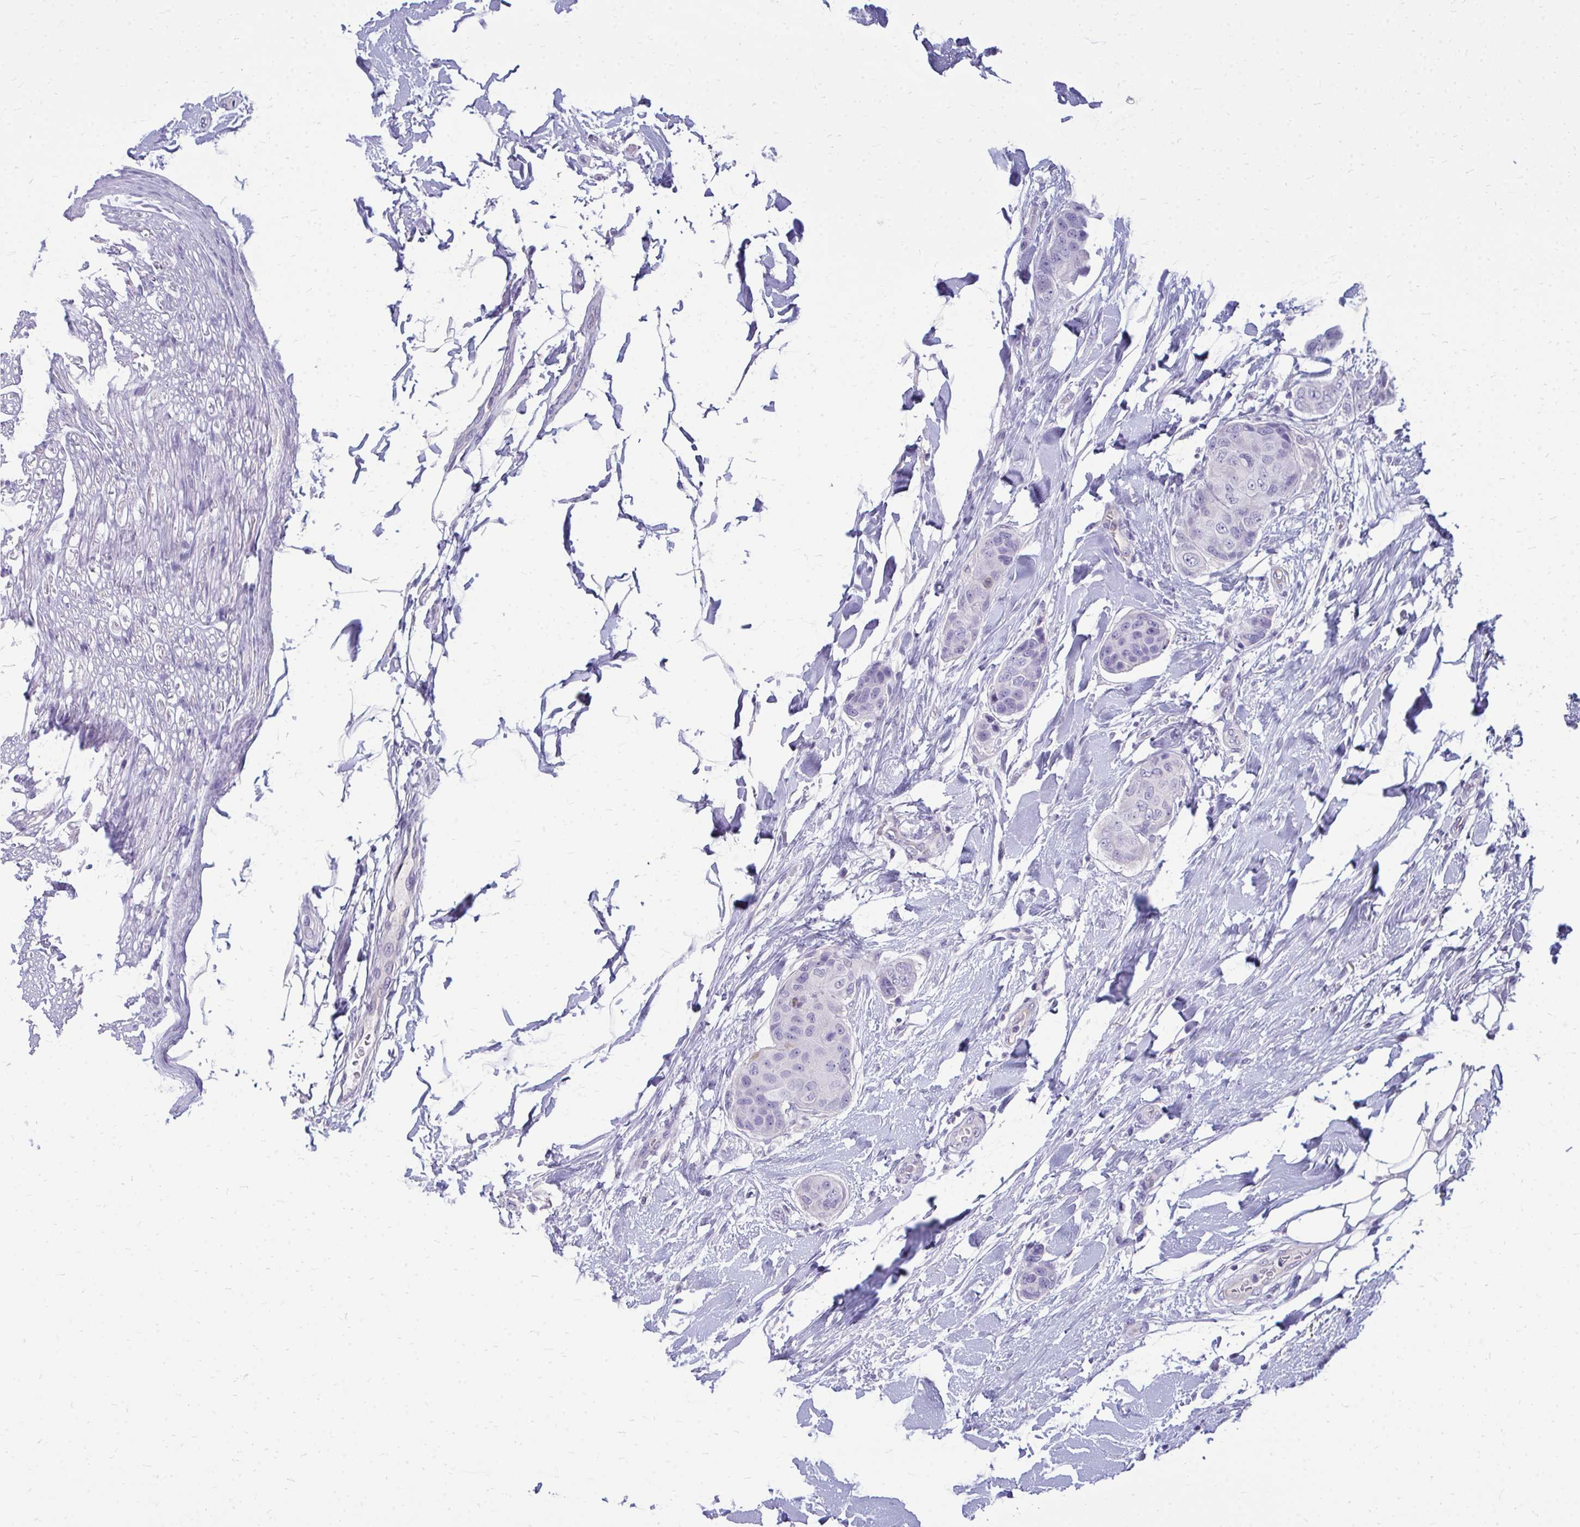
{"staining": {"intensity": "negative", "quantity": "none", "location": "none"}, "tissue": "breast cancer", "cell_type": "Tumor cells", "image_type": "cancer", "snomed": [{"axis": "morphology", "description": "Duct carcinoma"}, {"axis": "topography", "description": "Breast"}, {"axis": "topography", "description": "Lymph node"}], "caption": "IHC micrograph of neoplastic tissue: infiltrating ductal carcinoma (breast) stained with DAB exhibits no significant protein staining in tumor cells.", "gene": "FABP3", "patient": {"sex": "female", "age": 80}}